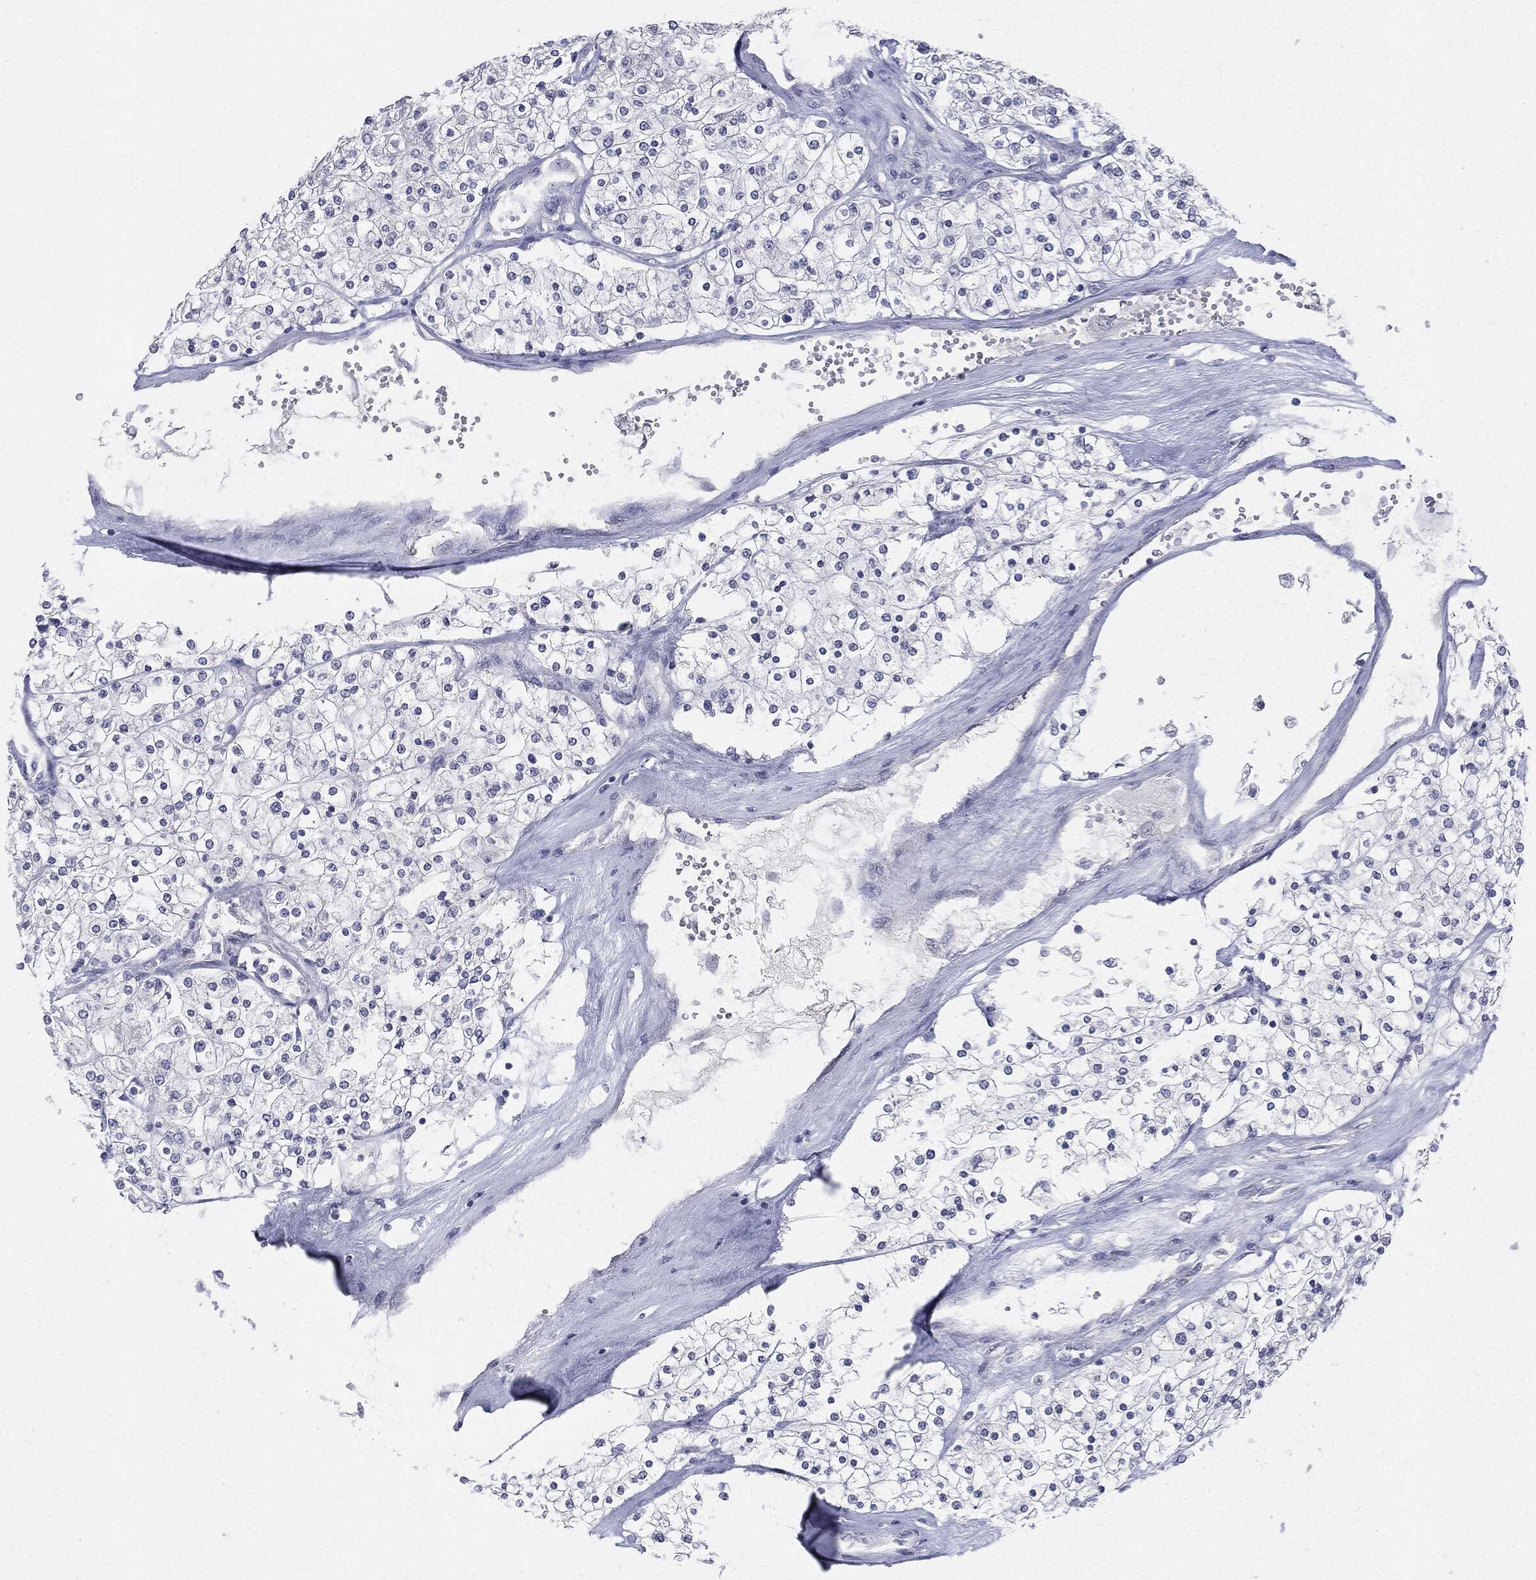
{"staining": {"intensity": "negative", "quantity": "none", "location": "none"}, "tissue": "renal cancer", "cell_type": "Tumor cells", "image_type": "cancer", "snomed": [{"axis": "morphology", "description": "Adenocarcinoma, NOS"}, {"axis": "topography", "description": "Kidney"}], "caption": "This is a photomicrograph of IHC staining of renal adenocarcinoma, which shows no staining in tumor cells.", "gene": "CGB1", "patient": {"sex": "male", "age": 80}}